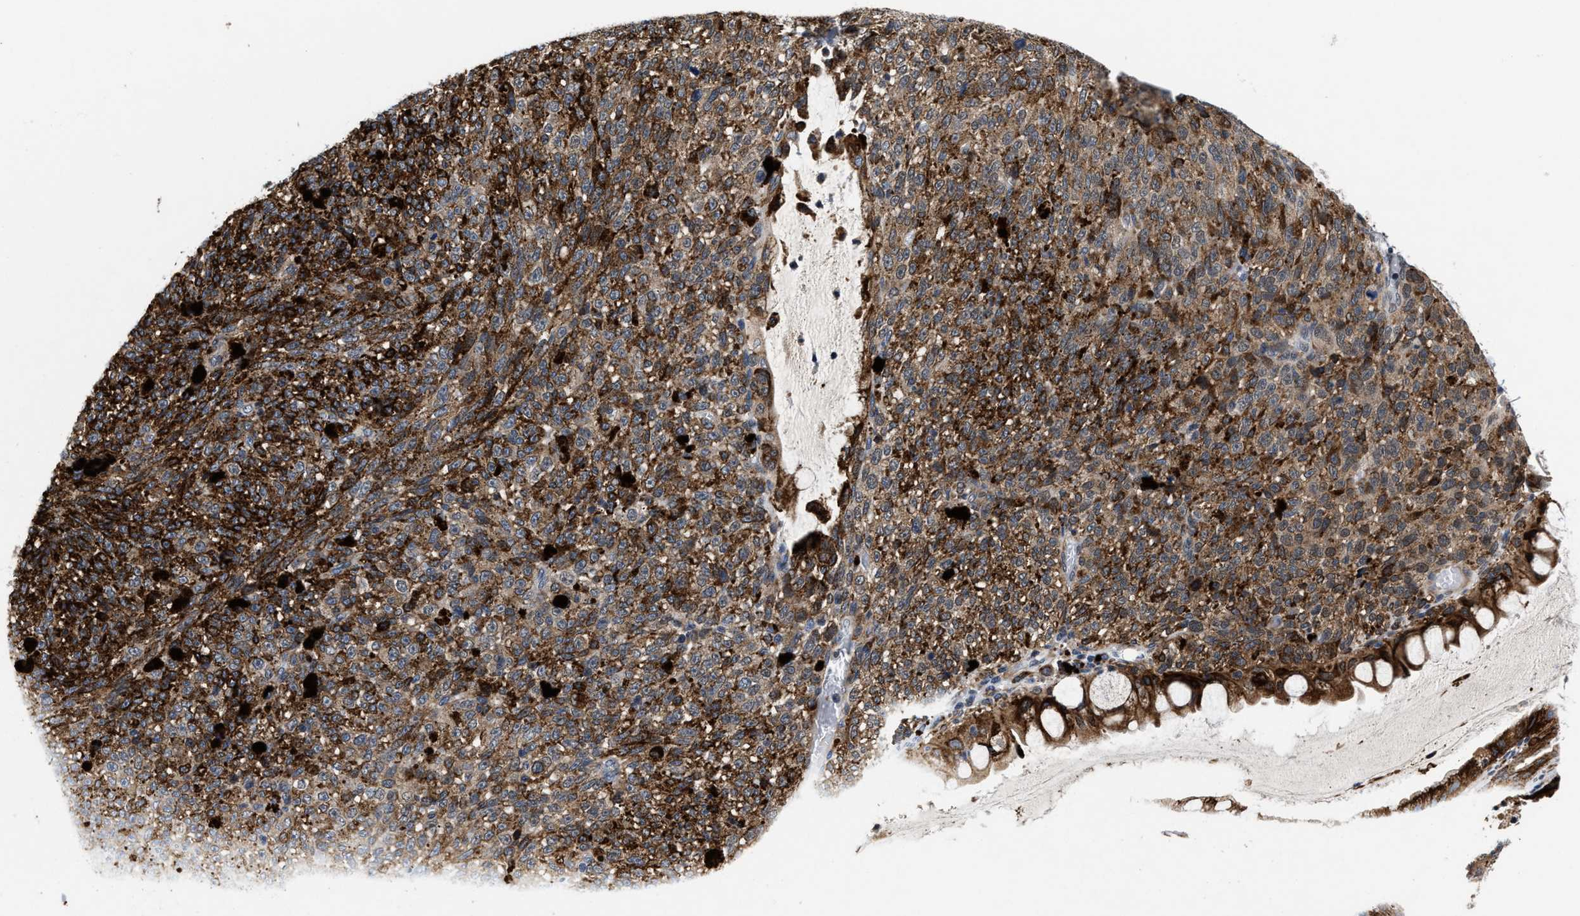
{"staining": {"intensity": "moderate", "quantity": ">75%", "location": "cytoplasmic/membranous"}, "tissue": "melanoma", "cell_type": "Tumor cells", "image_type": "cancer", "snomed": [{"axis": "morphology", "description": "Malignant melanoma, NOS"}, {"axis": "topography", "description": "Rectum"}], "caption": "An IHC histopathology image of tumor tissue is shown. Protein staining in brown shows moderate cytoplasmic/membranous positivity in melanoma within tumor cells.", "gene": "SLC12A2", "patient": {"sex": "female", "age": 81}}